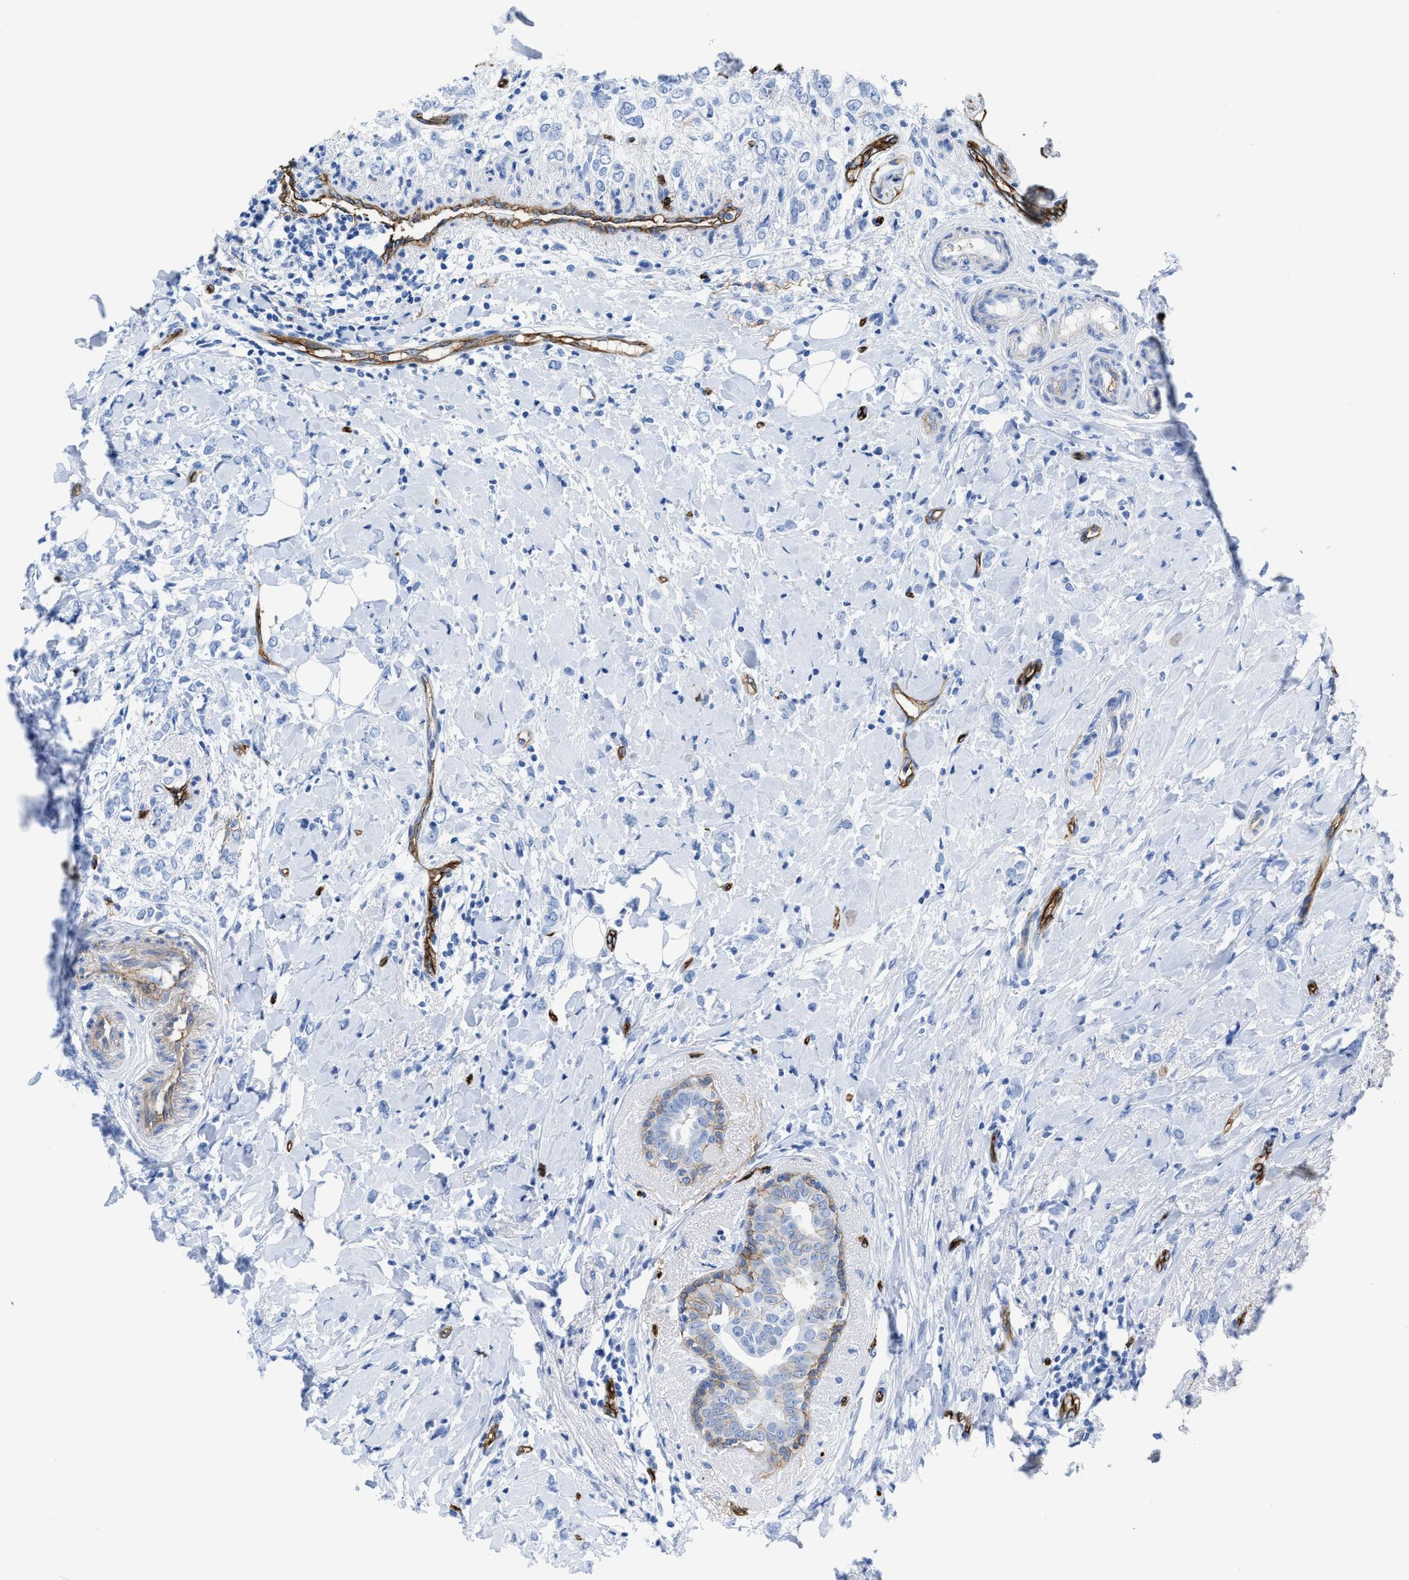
{"staining": {"intensity": "negative", "quantity": "none", "location": "none"}, "tissue": "breast cancer", "cell_type": "Tumor cells", "image_type": "cancer", "snomed": [{"axis": "morphology", "description": "Normal tissue, NOS"}, {"axis": "morphology", "description": "Lobular carcinoma"}, {"axis": "topography", "description": "Breast"}], "caption": "Immunohistochemistry (IHC) histopathology image of breast cancer (lobular carcinoma) stained for a protein (brown), which shows no staining in tumor cells.", "gene": "AQP1", "patient": {"sex": "female", "age": 47}}